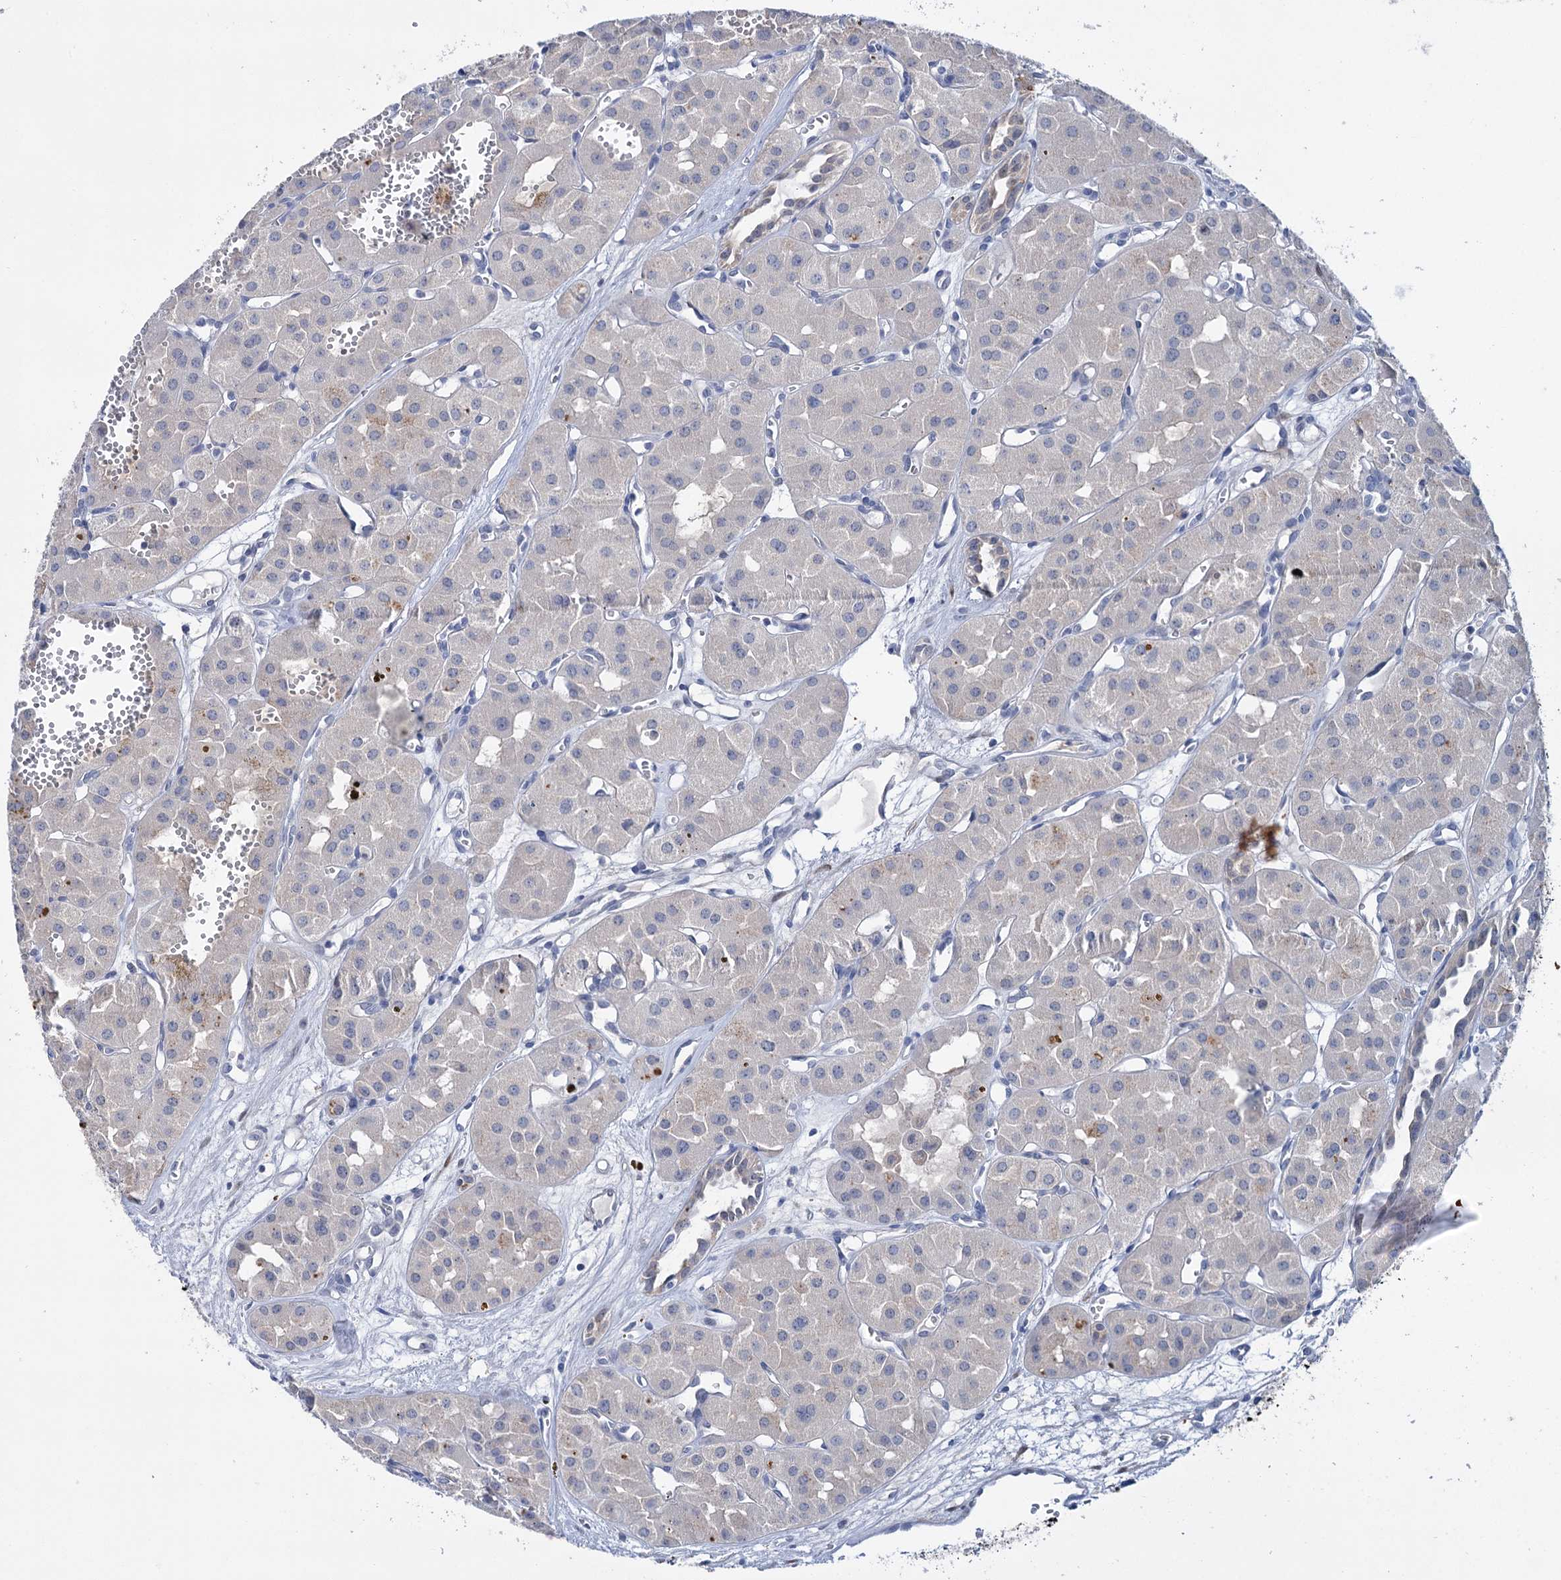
{"staining": {"intensity": "negative", "quantity": "none", "location": "none"}, "tissue": "renal cancer", "cell_type": "Tumor cells", "image_type": "cancer", "snomed": [{"axis": "morphology", "description": "Carcinoma, NOS"}, {"axis": "topography", "description": "Kidney"}], "caption": "Renal cancer stained for a protein using immunohistochemistry (IHC) demonstrates no staining tumor cells.", "gene": "LYZL4", "patient": {"sex": "female", "age": 75}}